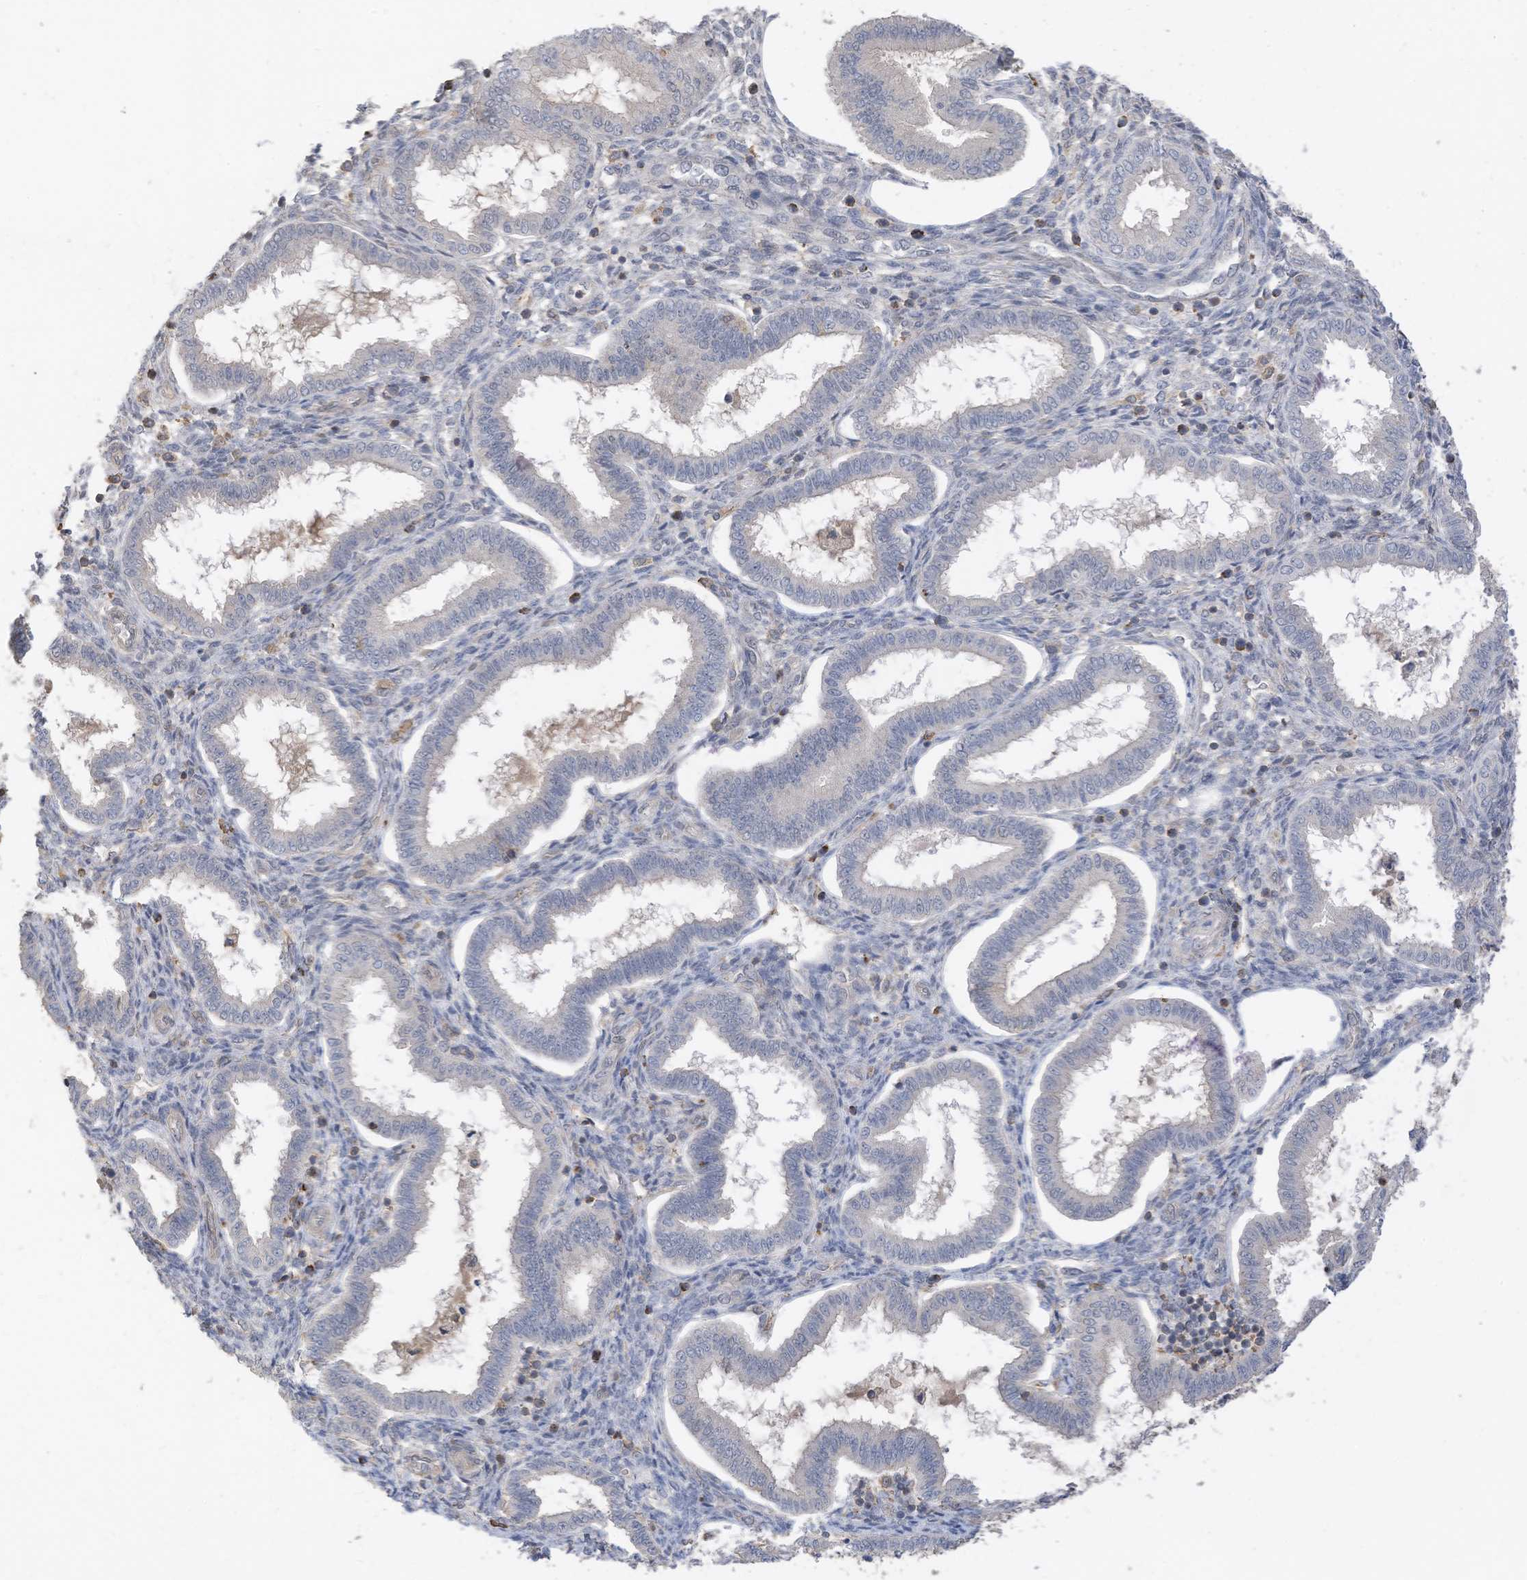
{"staining": {"intensity": "negative", "quantity": "none", "location": "none"}, "tissue": "endometrium", "cell_type": "Cells in endometrial stroma", "image_type": "normal", "snomed": [{"axis": "morphology", "description": "Normal tissue, NOS"}, {"axis": "topography", "description": "Endometrium"}], "caption": "An IHC micrograph of normal endometrium is shown. There is no staining in cells in endometrial stroma of endometrium.", "gene": "SLFN14", "patient": {"sex": "female", "age": 24}}